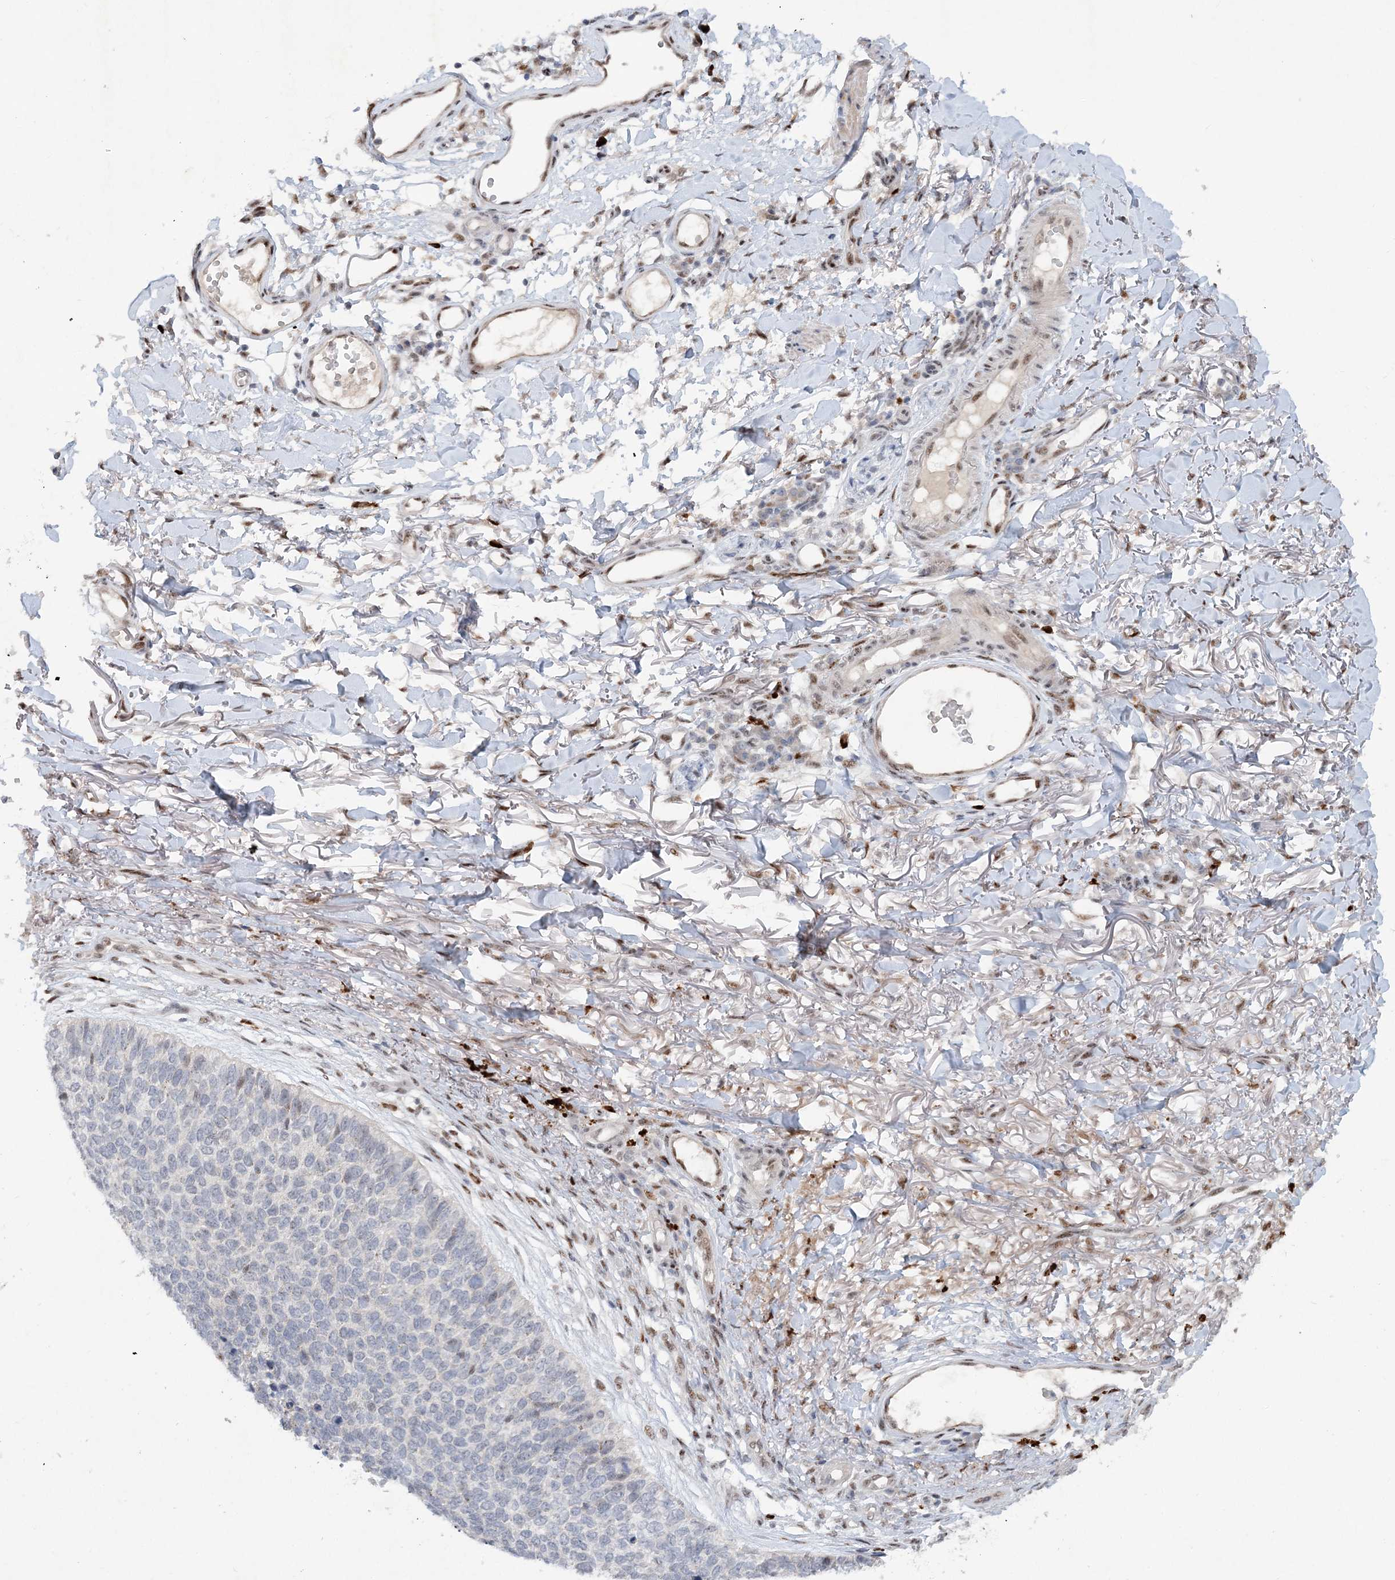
{"staining": {"intensity": "negative", "quantity": "none", "location": "none"}, "tissue": "skin cancer", "cell_type": "Tumor cells", "image_type": "cancer", "snomed": [{"axis": "morphology", "description": "Basal cell carcinoma"}, {"axis": "topography", "description": "Skin"}], "caption": "Immunohistochemical staining of human skin cancer shows no significant staining in tumor cells.", "gene": "GIN1", "patient": {"sex": "female", "age": 84}}